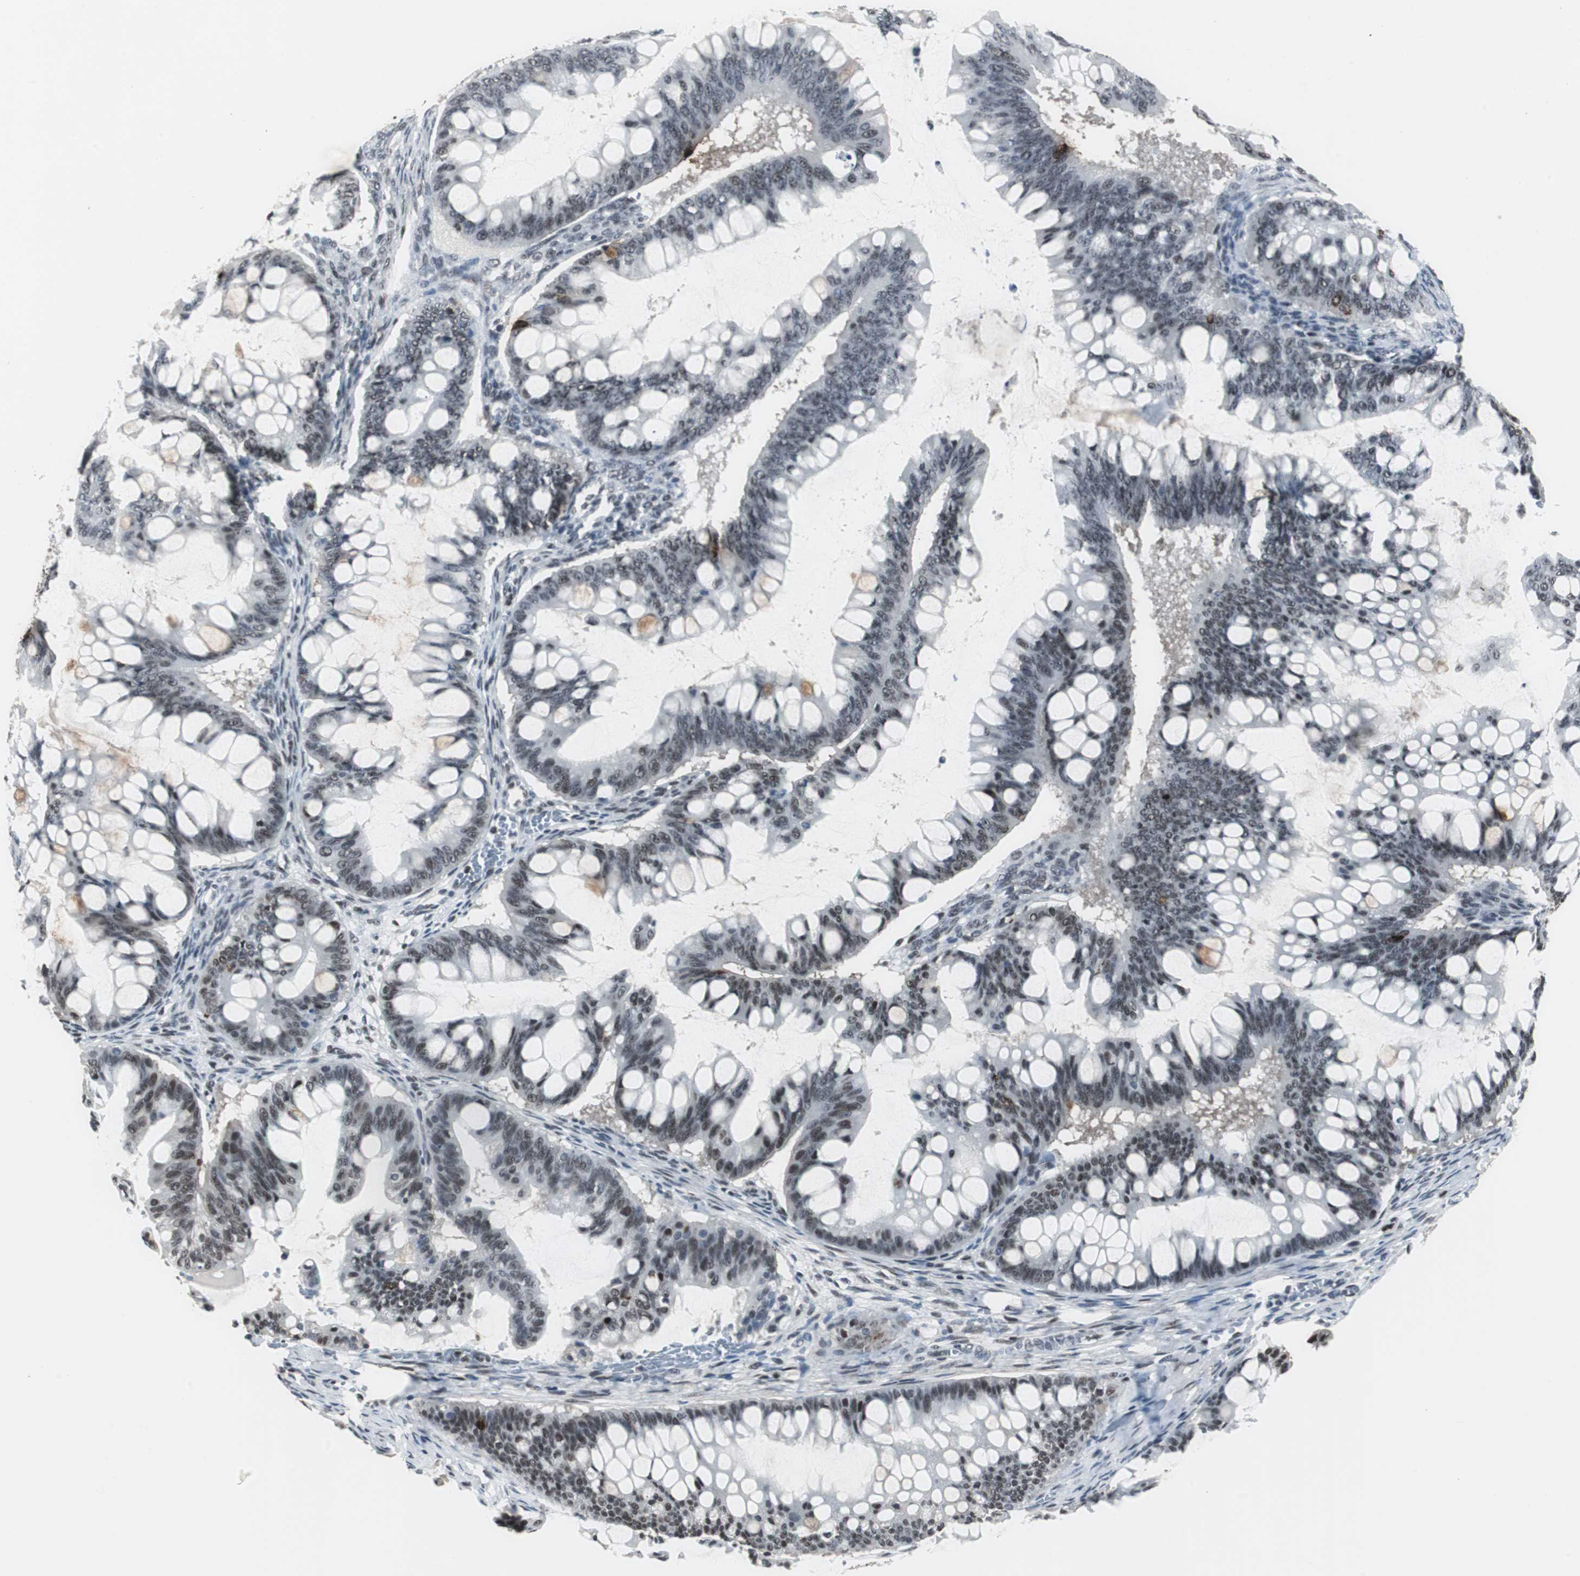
{"staining": {"intensity": "moderate", "quantity": "25%-75%", "location": "nuclear"}, "tissue": "ovarian cancer", "cell_type": "Tumor cells", "image_type": "cancer", "snomed": [{"axis": "morphology", "description": "Cystadenocarcinoma, mucinous, NOS"}, {"axis": "topography", "description": "Ovary"}], "caption": "The image demonstrates immunohistochemical staining of ovarian cancer. There is moderate nuclear staining is seen in approximately 25%-75% of tumor cells.", "gene": "RAD9A", "patient": {"sex": "female", "age": 73}}